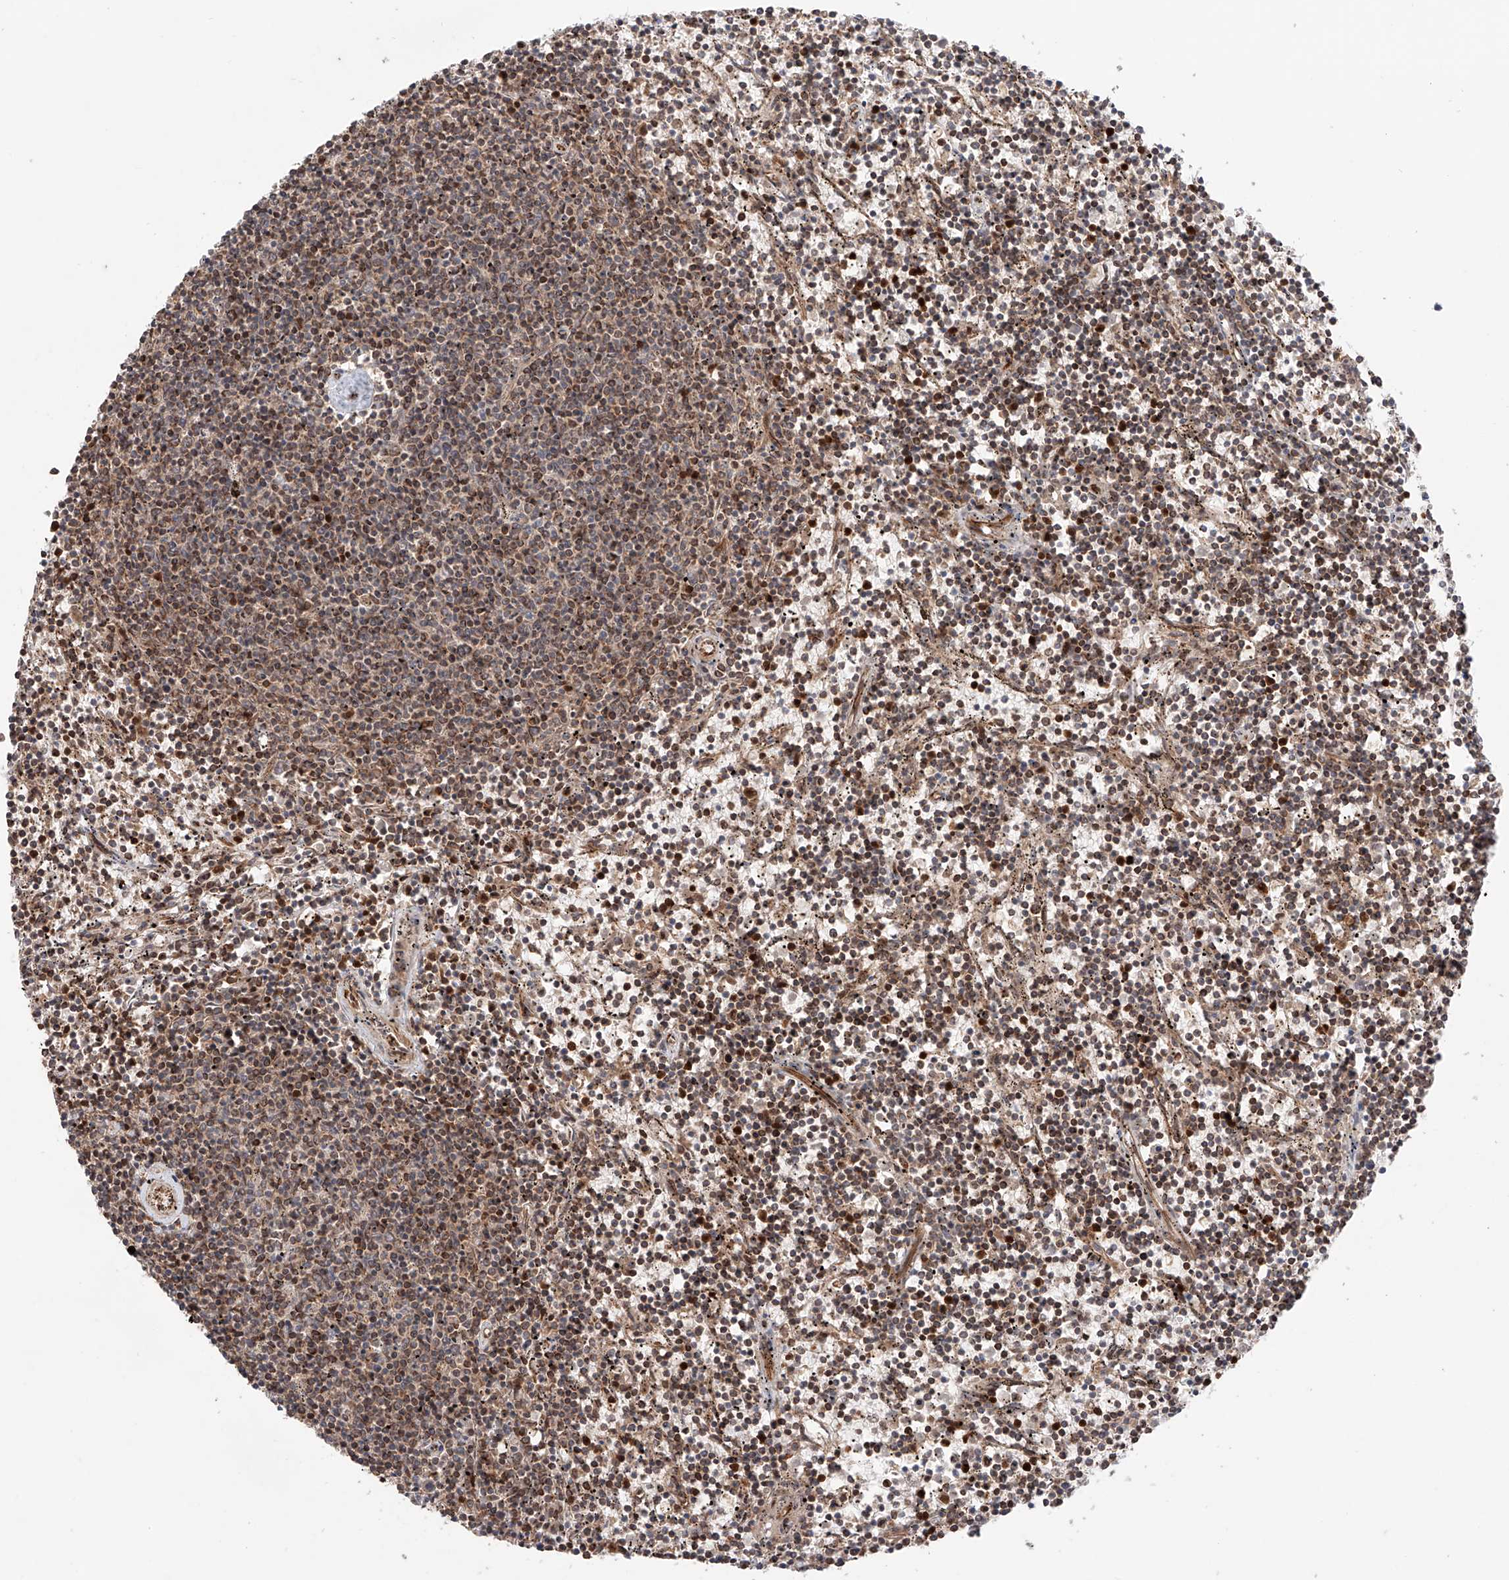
{"staining": {"intensity": "moderate", "quantity": "25%-75%", "location": "cytoplasmic/membranous,nuclear"}, "tissue": "lymphoma", "cell_type": "Tumor cells", "image_type": "cancer", "snomed": [{"axis": "morphology", "description": "Malignant lymphoma, non-Hodgkin's type, Low grade"}, {"axis": "topography", "description": "Spleen"}], "caption": "IHC (DAB) staining of low-grade malignant lymphoma, non-Hodgkin's type displays moderate cytoplasmic/membranous and nuclear protein expression in about 25%-75% of tumor cells.", "gene": "IGSF22", "patient": {"sex": "female", "age": 50}}